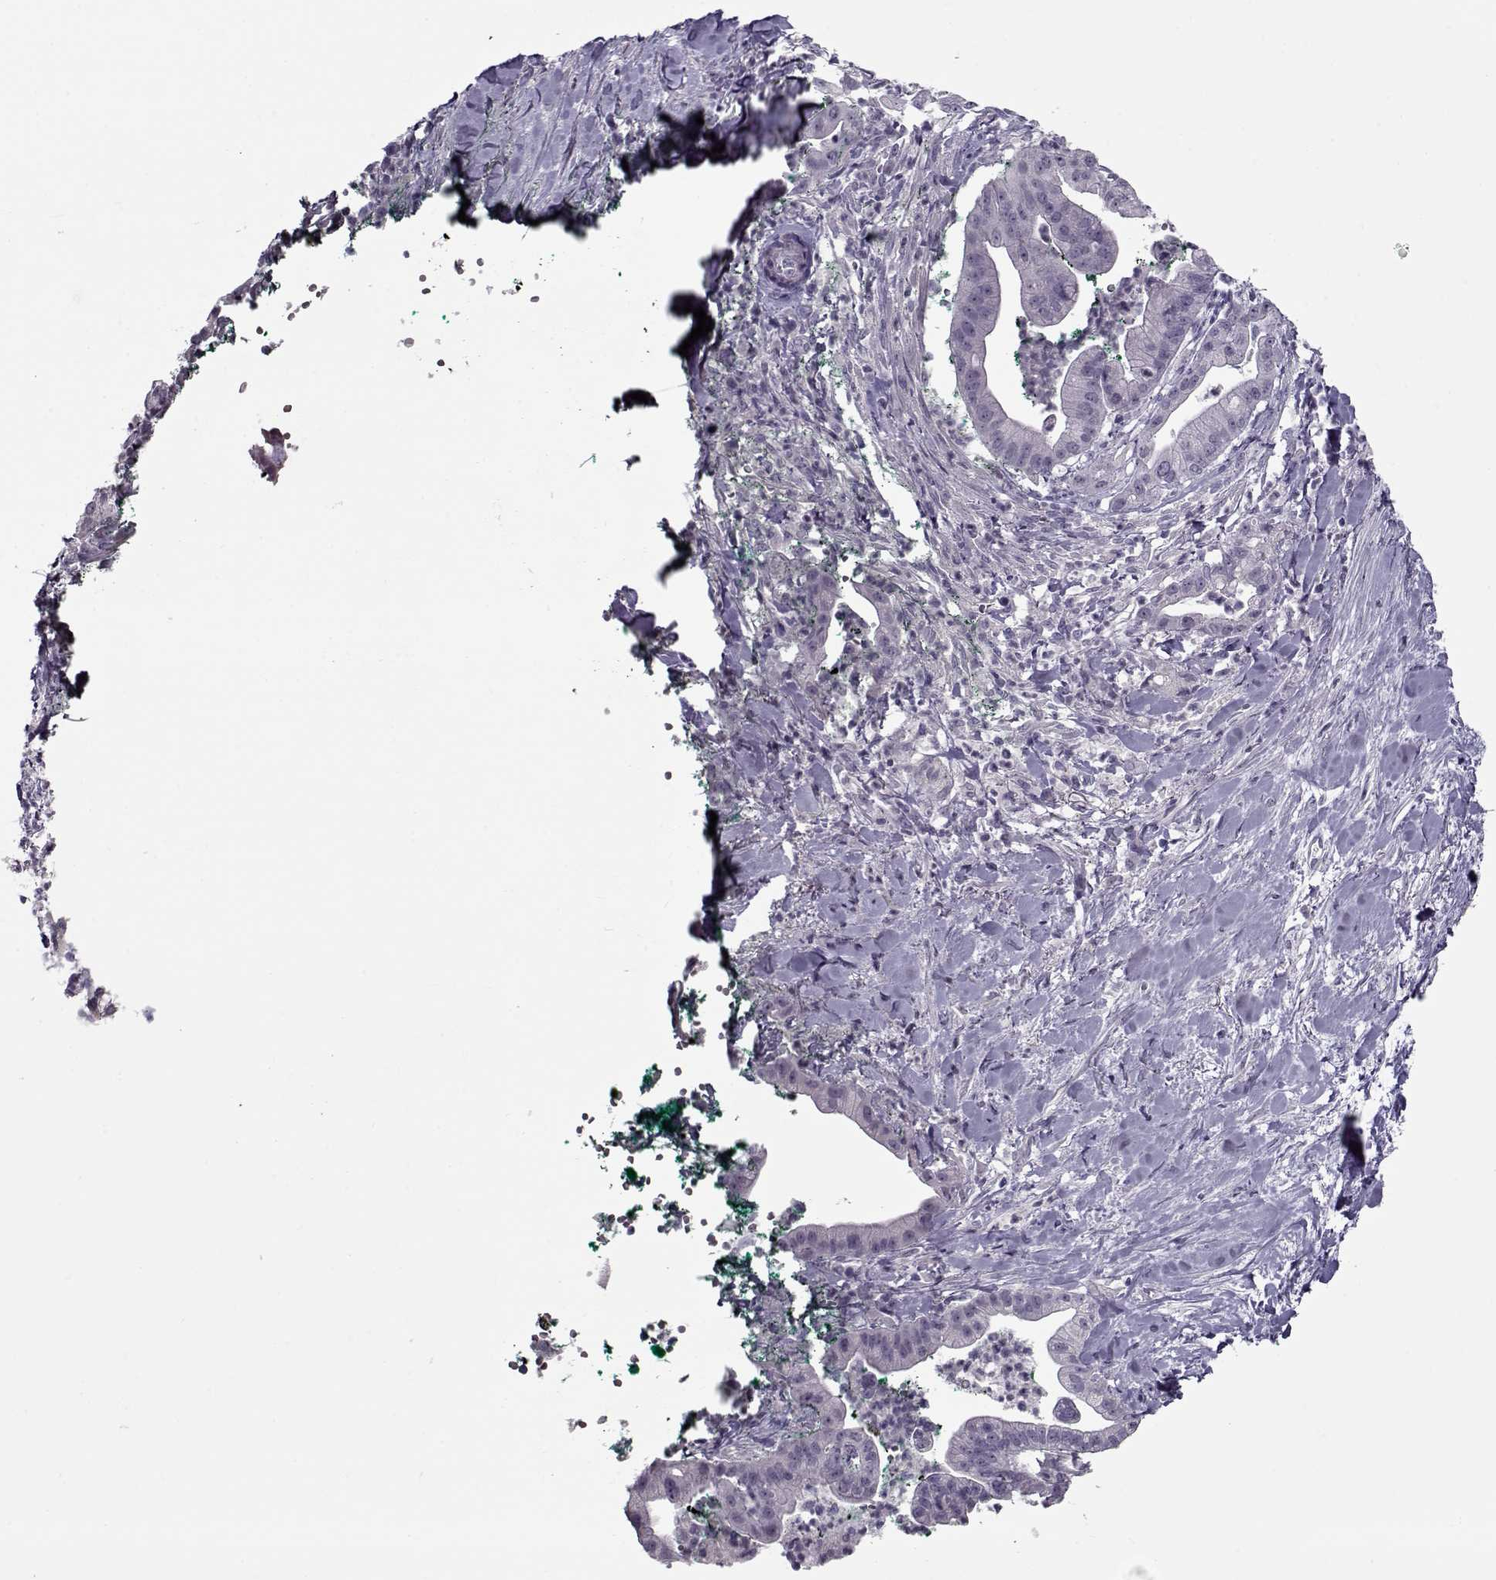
{"staining": {"intensity": "negative", "quantity": "none", "location": "none"}, "tissue": "pancreatic cancer", "cell_type": "Tumor cells", "image_type": "cancer", "snomed": [{"axis": "morphology", "description": "Normal tissue, NOS"}, {"axis": "morphology", "description": "Adenocarcinoma, NOS"}, {"axis": "topography", "description": "Lymph node"}, {"axis": "topography", "description": "Pancreas"}], "caption": "IHC histopathology image of human pancreatic cancer (adenocarcinoma) stained for a protein (brown), which exhibits no staining in tumor cells.", "gene": "CIBAR1", "patient": {"sex": "female", "age": 58}}